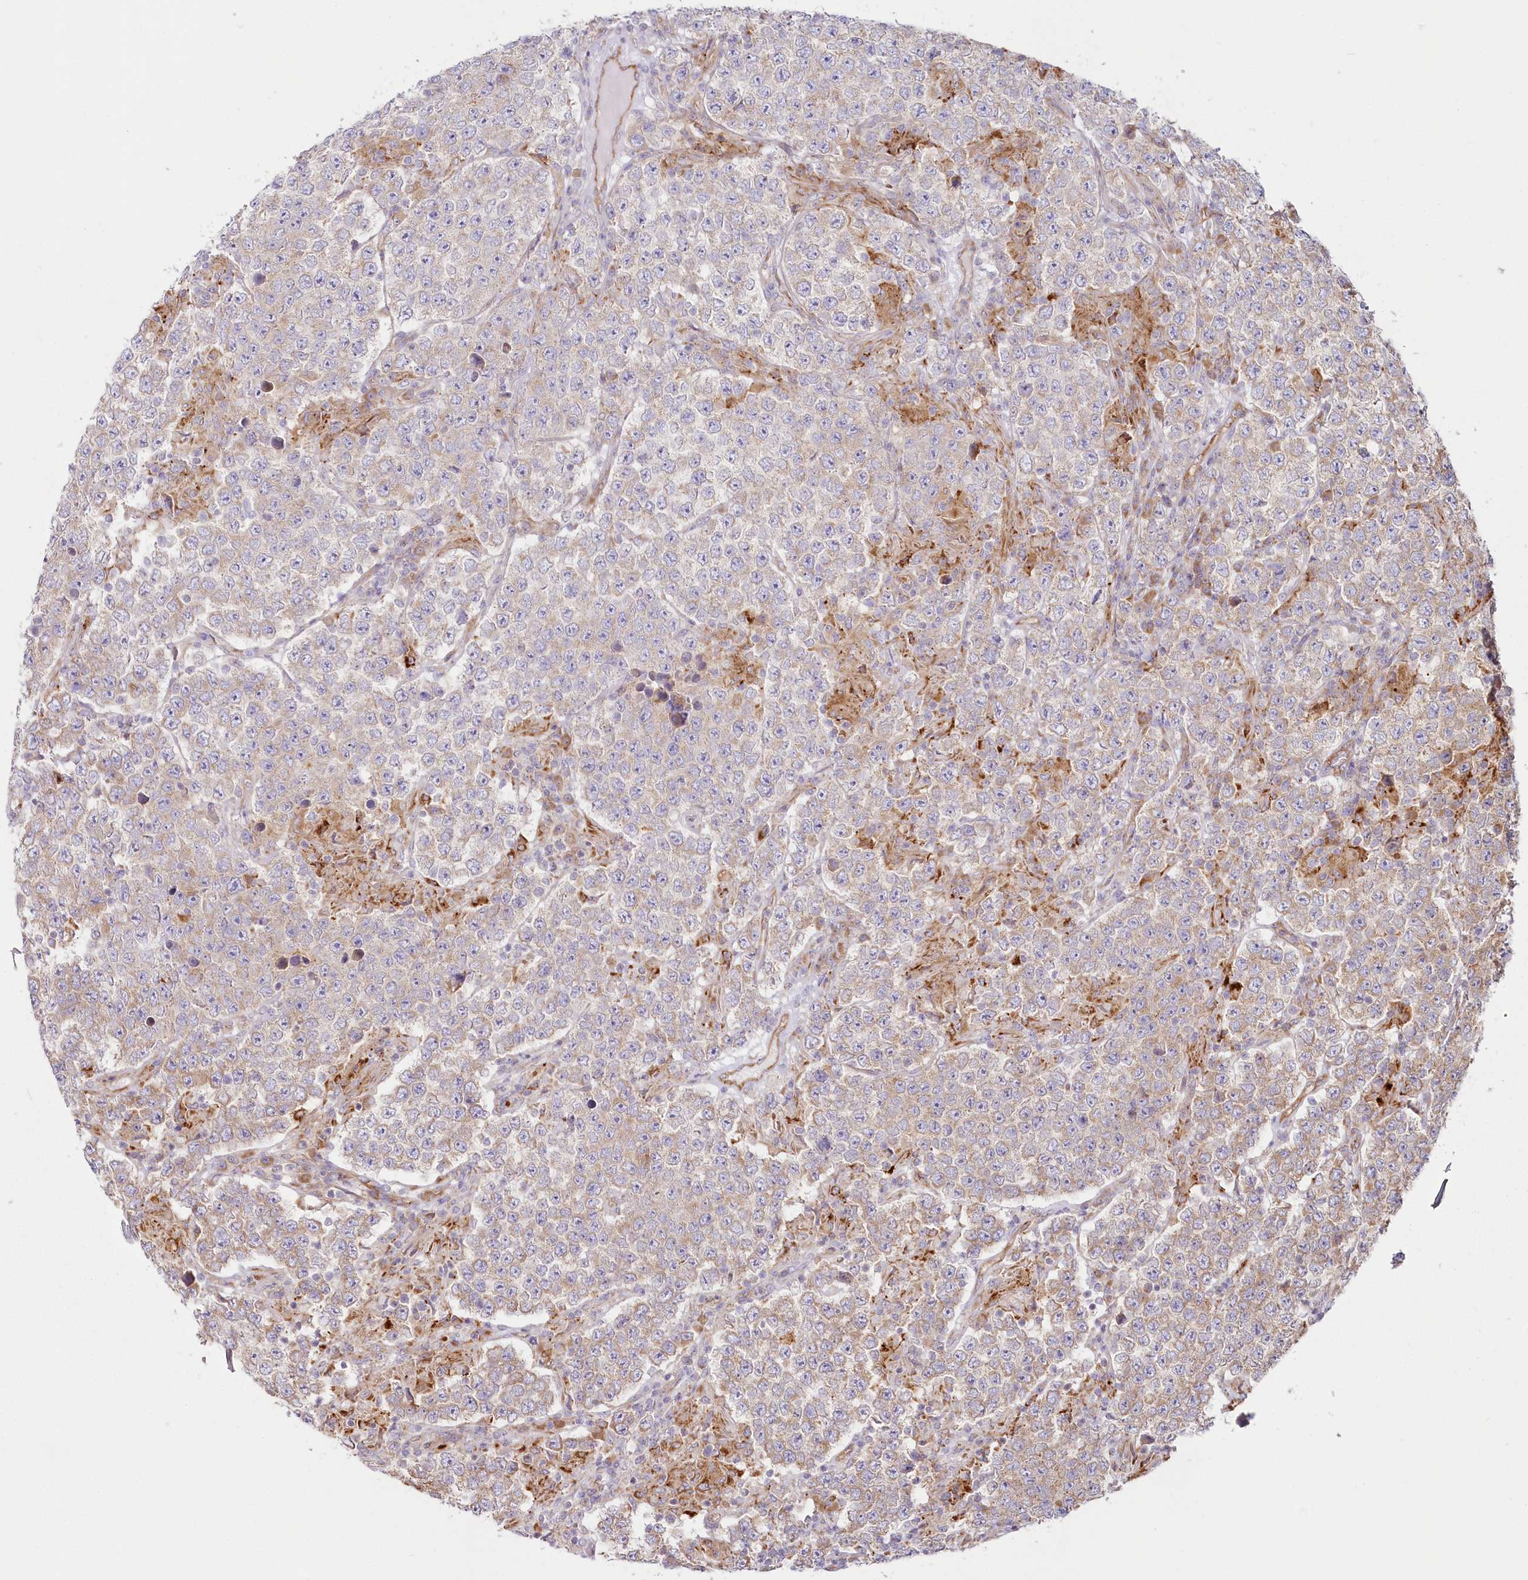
{"staining": {"intensity": "weak", "quantity": "25%-75%", "location": "cytoplasmic/membranous"}, "tissue": "testis cancer", "cell_type": "Tumor cells", "image_type": "cancer", "snomed": [{"axis": "morphology", "description": "Normal tissue, NOS"}, {"axis": "morphology", "description": "Urothelial carcinoma, High grade"}, {"axis": "morphology", "description": "Seminoma, NOS"}, {"axis": "morphology", "description": "Carcinoma, Embryonal, NOS"}, {"axis": "topography", "description": "Urinary bladder"}, {"axis": "topography", "description": "Testis"}], "caption": "Immunohistochemistry (IHC) of seminoma (testis) demonstrates low levels of weak cytoplasmic/membranous expression in approximately 25%-75% of tumor cells.", "gene": "HARS2", "patient": {"sex": "male", "age": 41}}